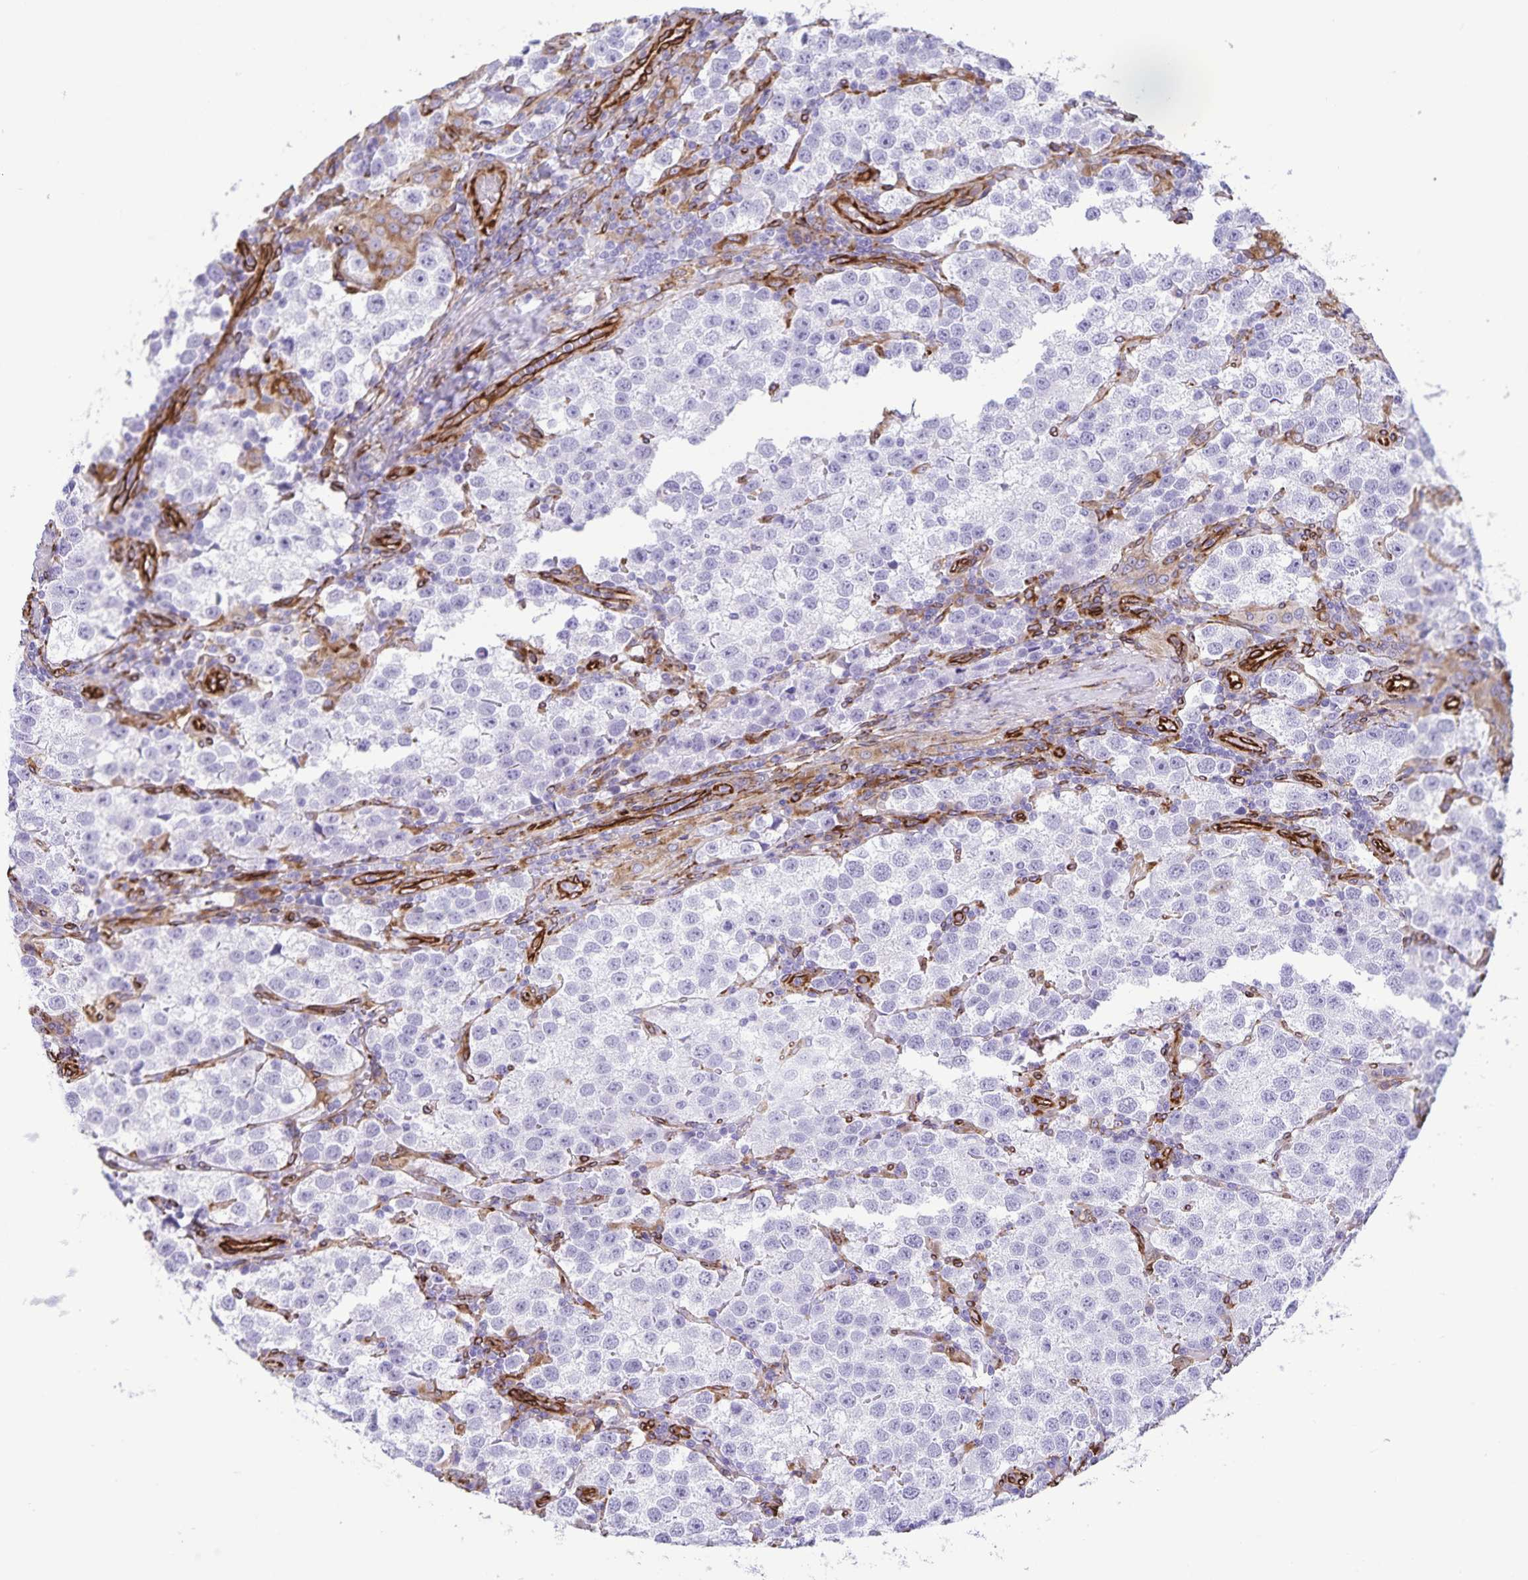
{"staining": {"intensity": "negative", "quantity": "none", "location": "none"}, "tissue": "testis cancer", "cell_type": "Tumor cells", "image_type": "cancer", "snomed": [{"axis": "morphology", "description": "Seminoma, NOS"}, {"axis": "topography", "description": "Testis"}], "caption": "High magnification brightfield microscopy of testis cancer stained with DAB (3,3'-diaminobenzidine) (brown) and counterstained with hematoxylin (blue): tumor cells show no significant staining.", "gene": "RCN1", "patient": {"sex": "male", "age": 37}}